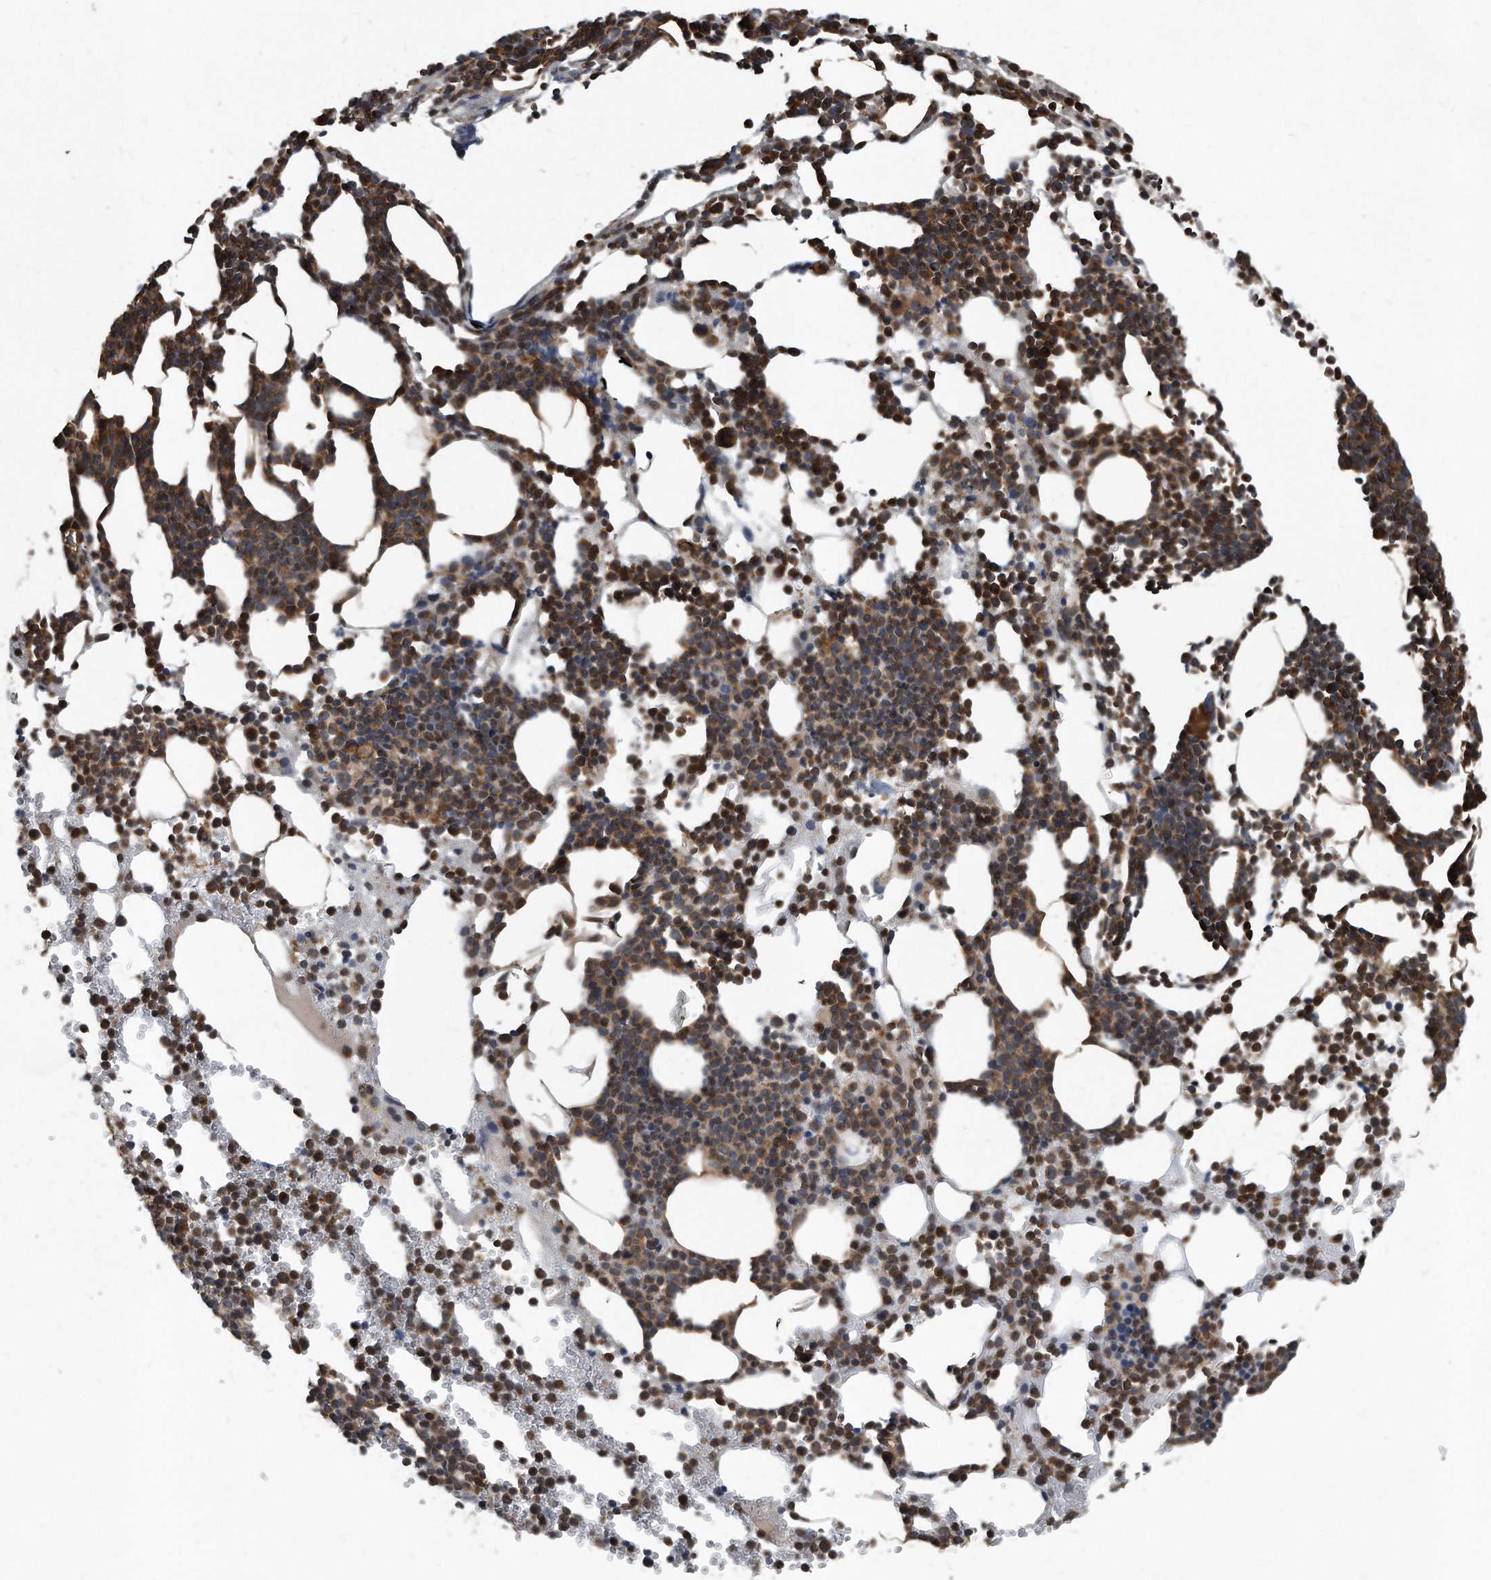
{"staining": {"intensity": "moderate", "quantity": ">75%", "location": "cytoplasmic/membranous"}, "tissue": "bone marrow", "cell_type": "Hematopoietic cells", "image_type": "normal", "snomed": [{"axis": "morphology", "description": "Normal tissue, NOS"}, {"axis": "topography", "description": "Bone marrow"}], "caption": "Brown immunohistochemical staining in unremarkable bone marrow shows moderate cytoplasmic/membranous staining in about >75% of hematopoietic cells. The staining was performed using DAB, with brown indicating positive protein expression. Nuclei are stained blue with hematoxylin.", "gene": "FAM136A", "patient": {"sex": "female", "age": 67}}